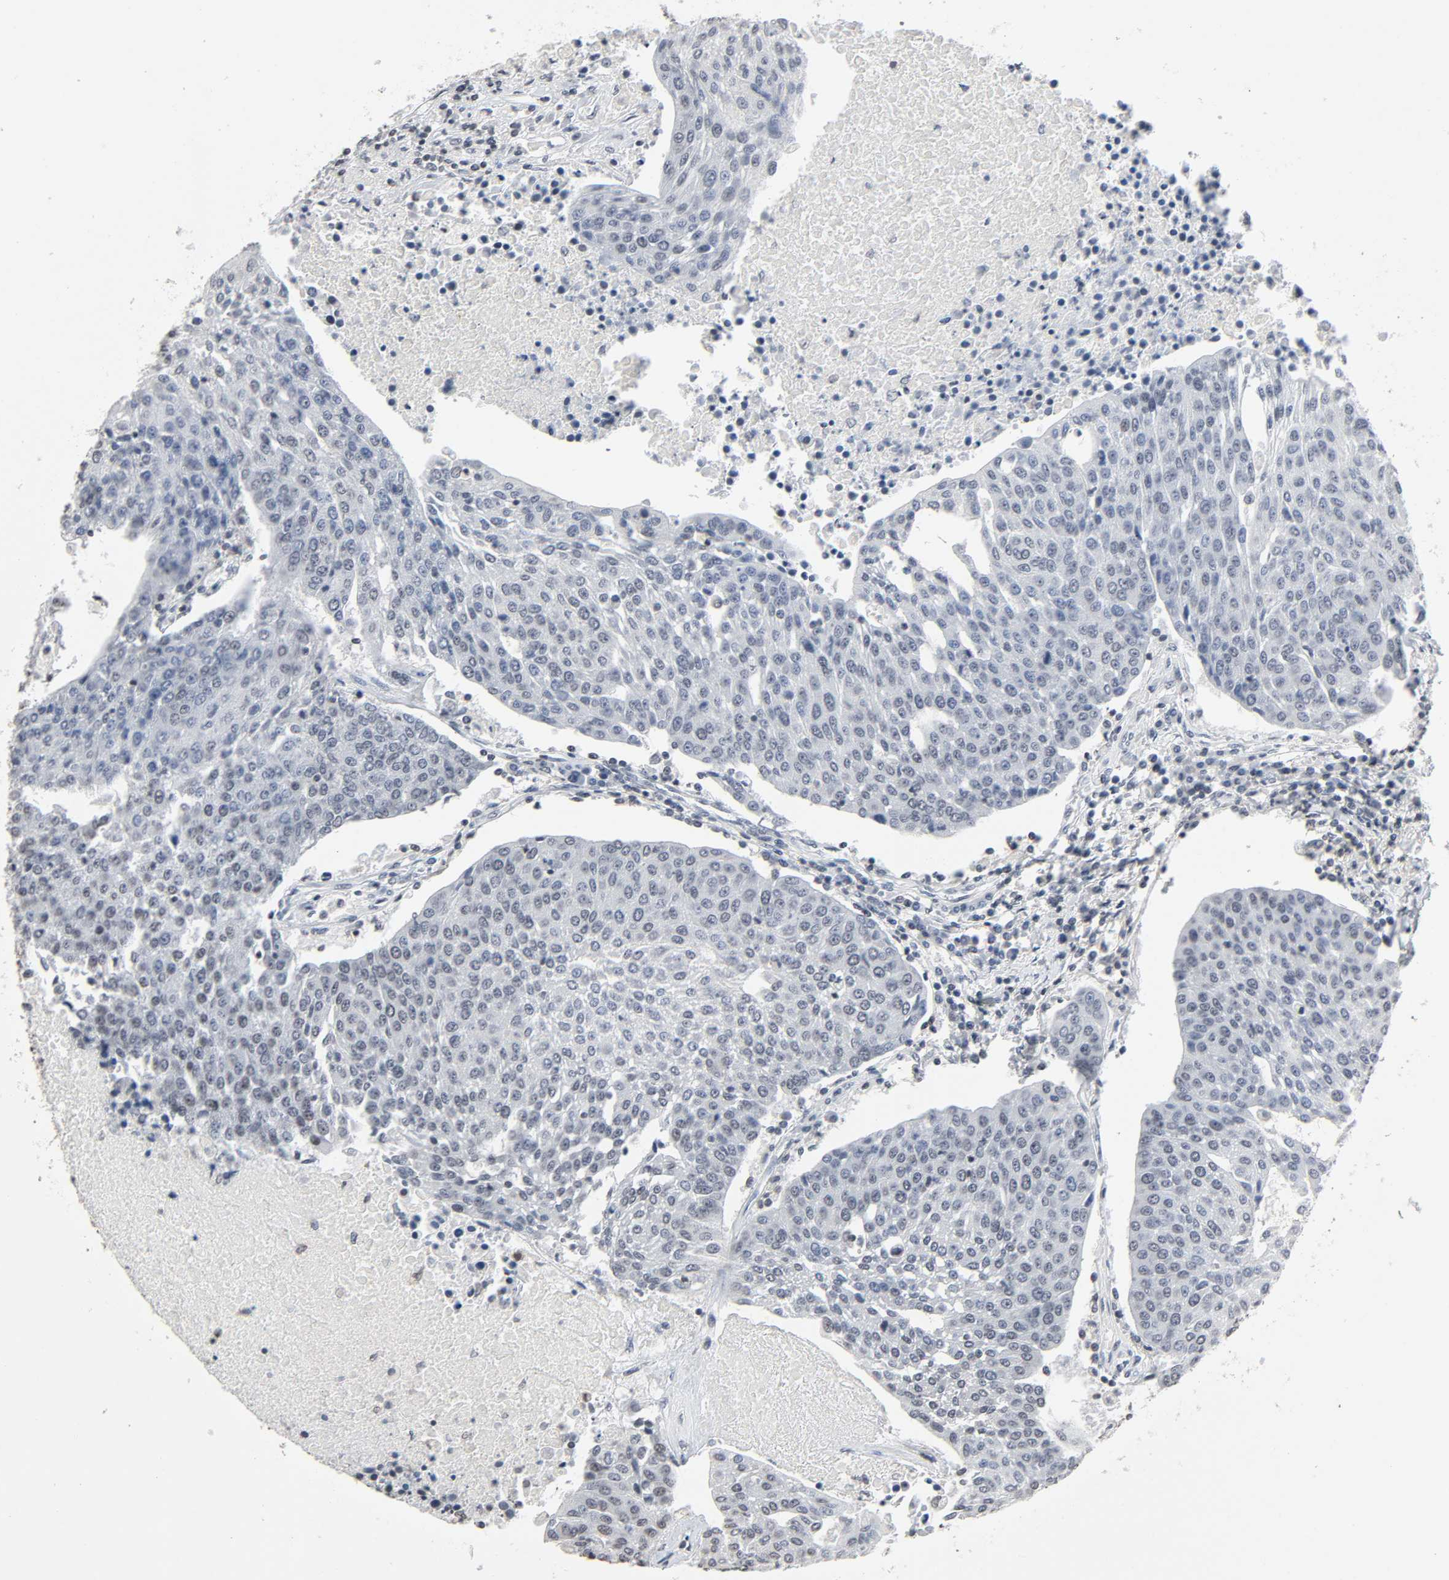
{"staining": {"intensity": "negative", "quantity": "none", "location": "none"}, "tissue": "urothelial cancer", "cell_type": "Tumor cells", "image_type": "cancer", "snomed": [{"axis": "morphology", "description": "Urothelial carcinoma, High grade"}, {"axis": "topography", "description": "Urinary bladder"}], "caption": "There is no significant positivity in tumor cells of high-grade urothelial carcinoma.", "gene": "STK4", "patient": {"sex": "female", "age": 85}}